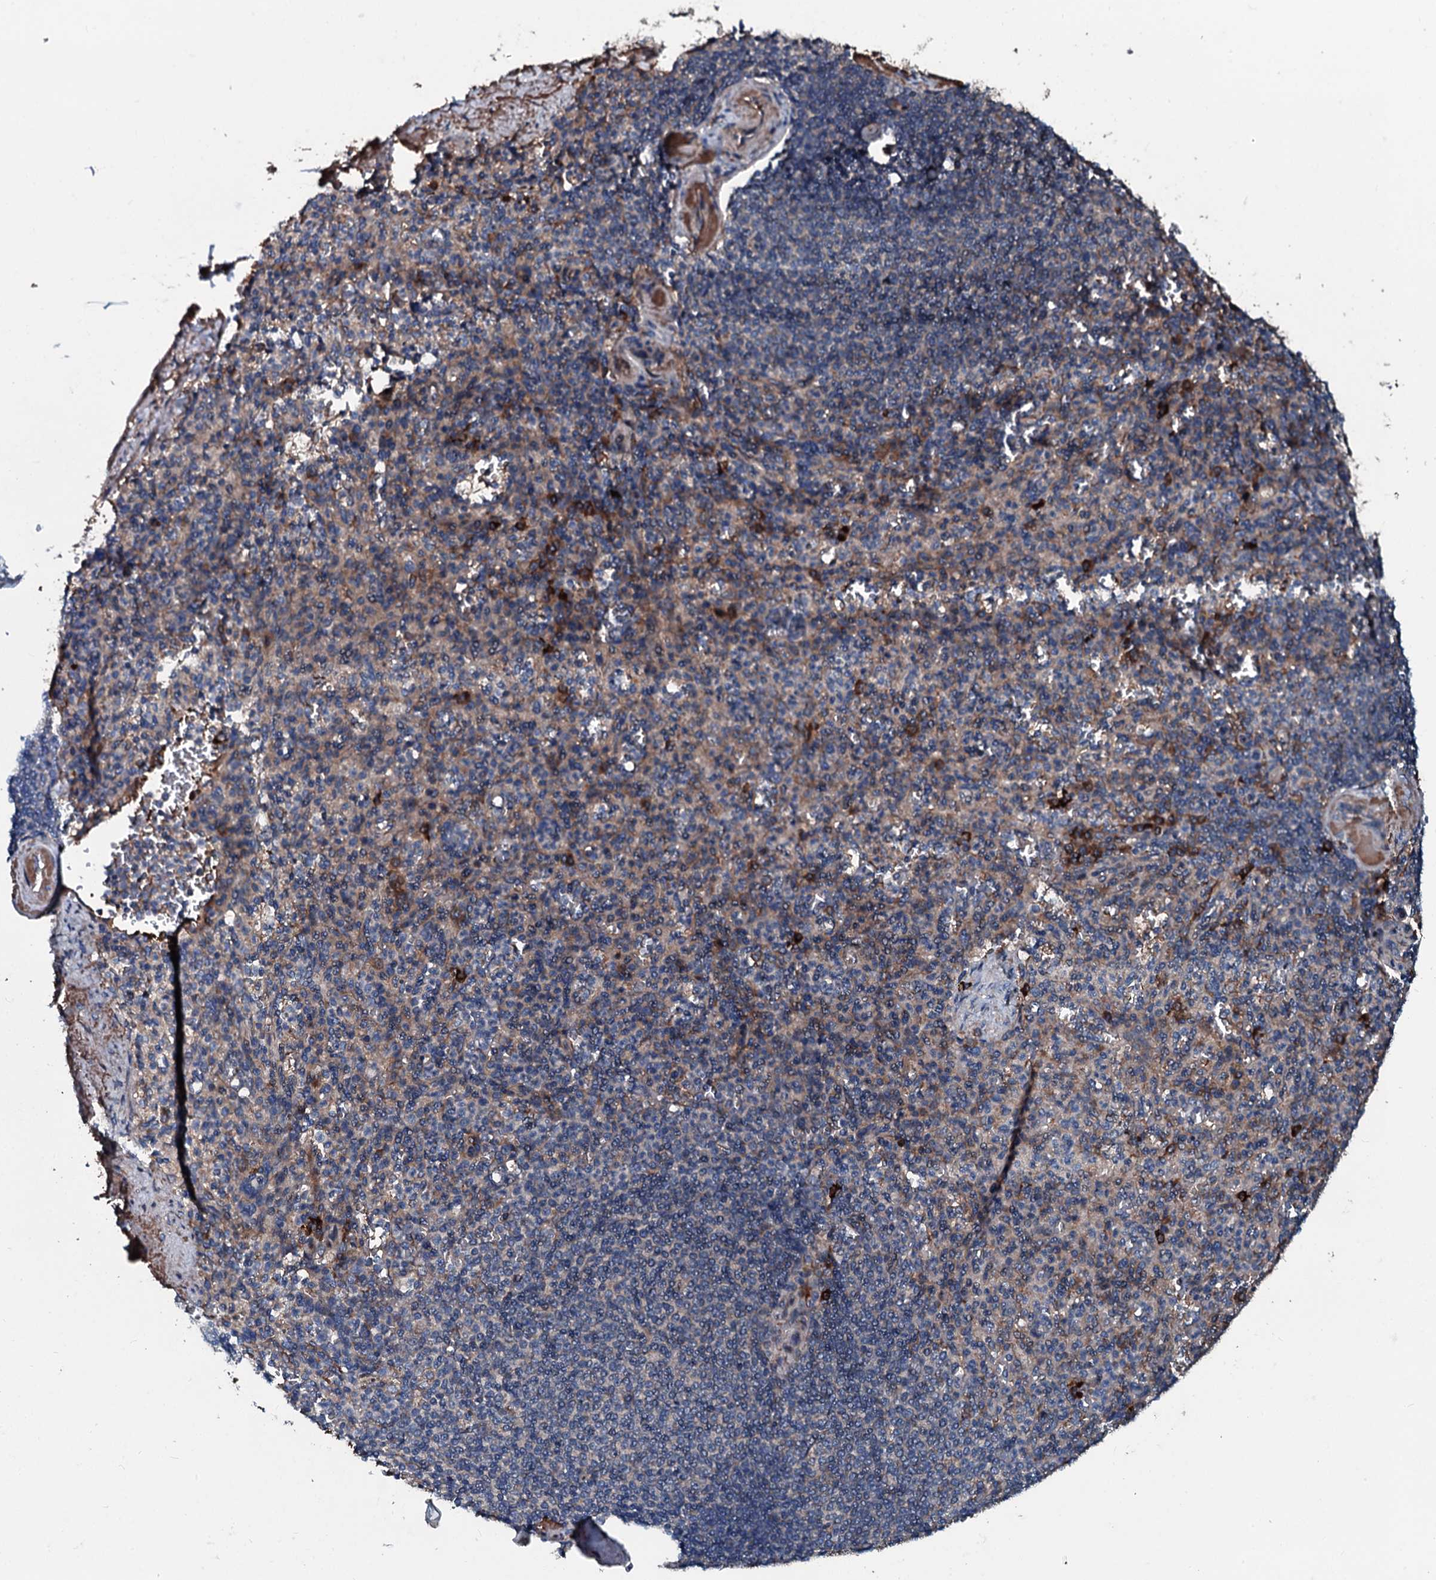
{"staining": {"intensity": "strong", "quantity": "<25%", "location": "cytoplasmic/membranous"}, "tissue": "spleen", "cell_type": "Cells in red pulp", "image_type": "normal", "snomed": [{"axis": "morphology", "description": "Normal tissue, NOS"}, {"axis": "topography", "description": "Spleen"}], "caption": "Immunohistochemistry (IHC) of unremarkable human spleen shows medium levels of strong cytoplasmic/membranous positivity in approximately <25% of cells in red pulp. The staining was performed using DAB, with brown indicating positive protein expression. Nuclei are stained blue with hematoxylin.", "gene": "AARS1", "patient": {"sex": "female", "age": 74}}